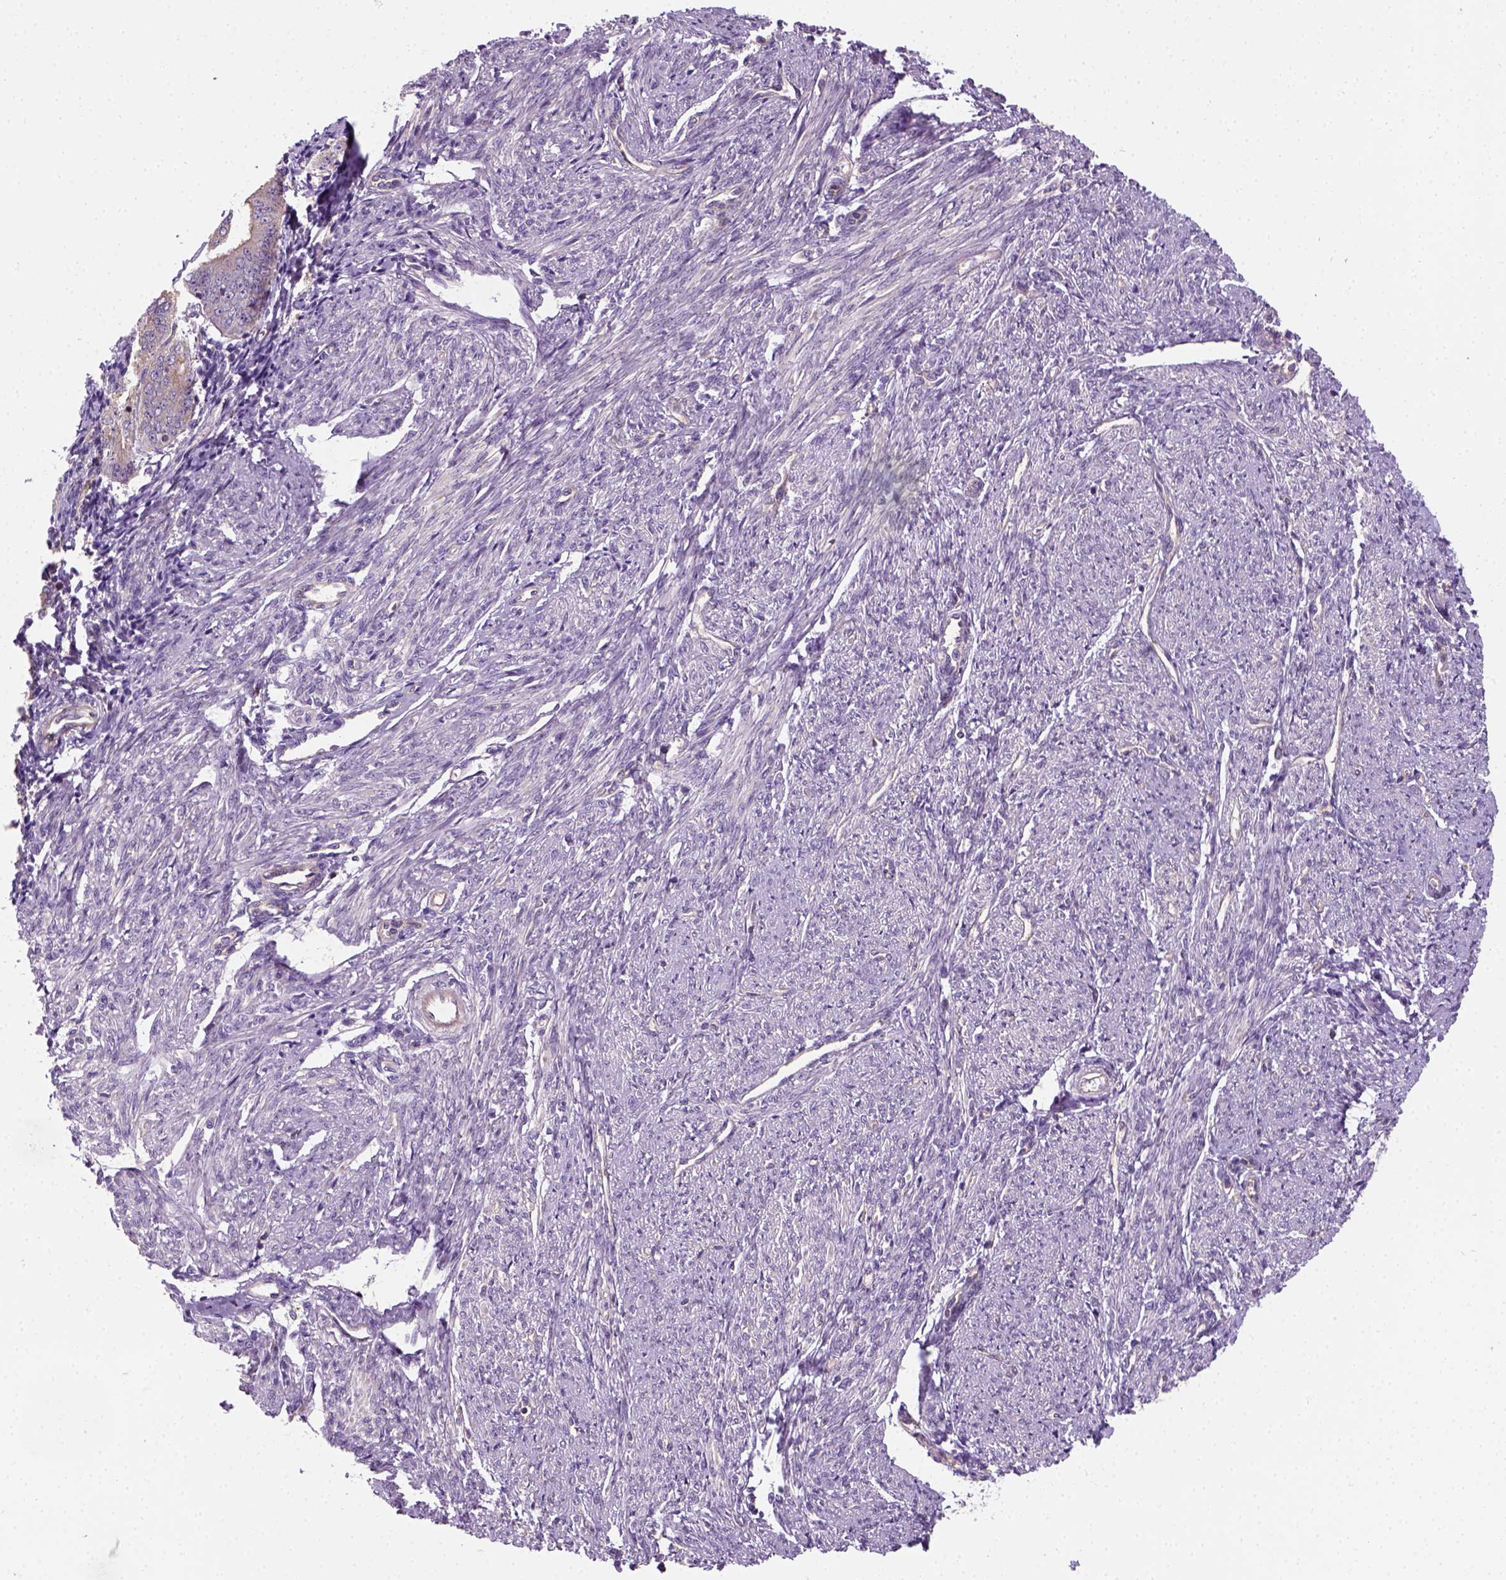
{"staining": {"intensity": "weak", "quantity": "<25%", "location": "cytoplasmic/membranous"}, "tissue": "smooth muscle", "cell_type": "Smooth muscle cells", "image_type": "normal", "snomed": [{"axis": "morphology", "description": "Normal tissue, NOS"}, {"axis": "topography", "description": "Smooth muscle"}], "caption": "The histopathology image exhibits no staining of smooth muscle cells in benign smooth muscle. (DAB (3,3'-diaminobenzidine) IHC visualized using brightfield microscopy, high magnification).", "gene": "CRACR2A", "patient": {"sex": "female", "age": 65}}